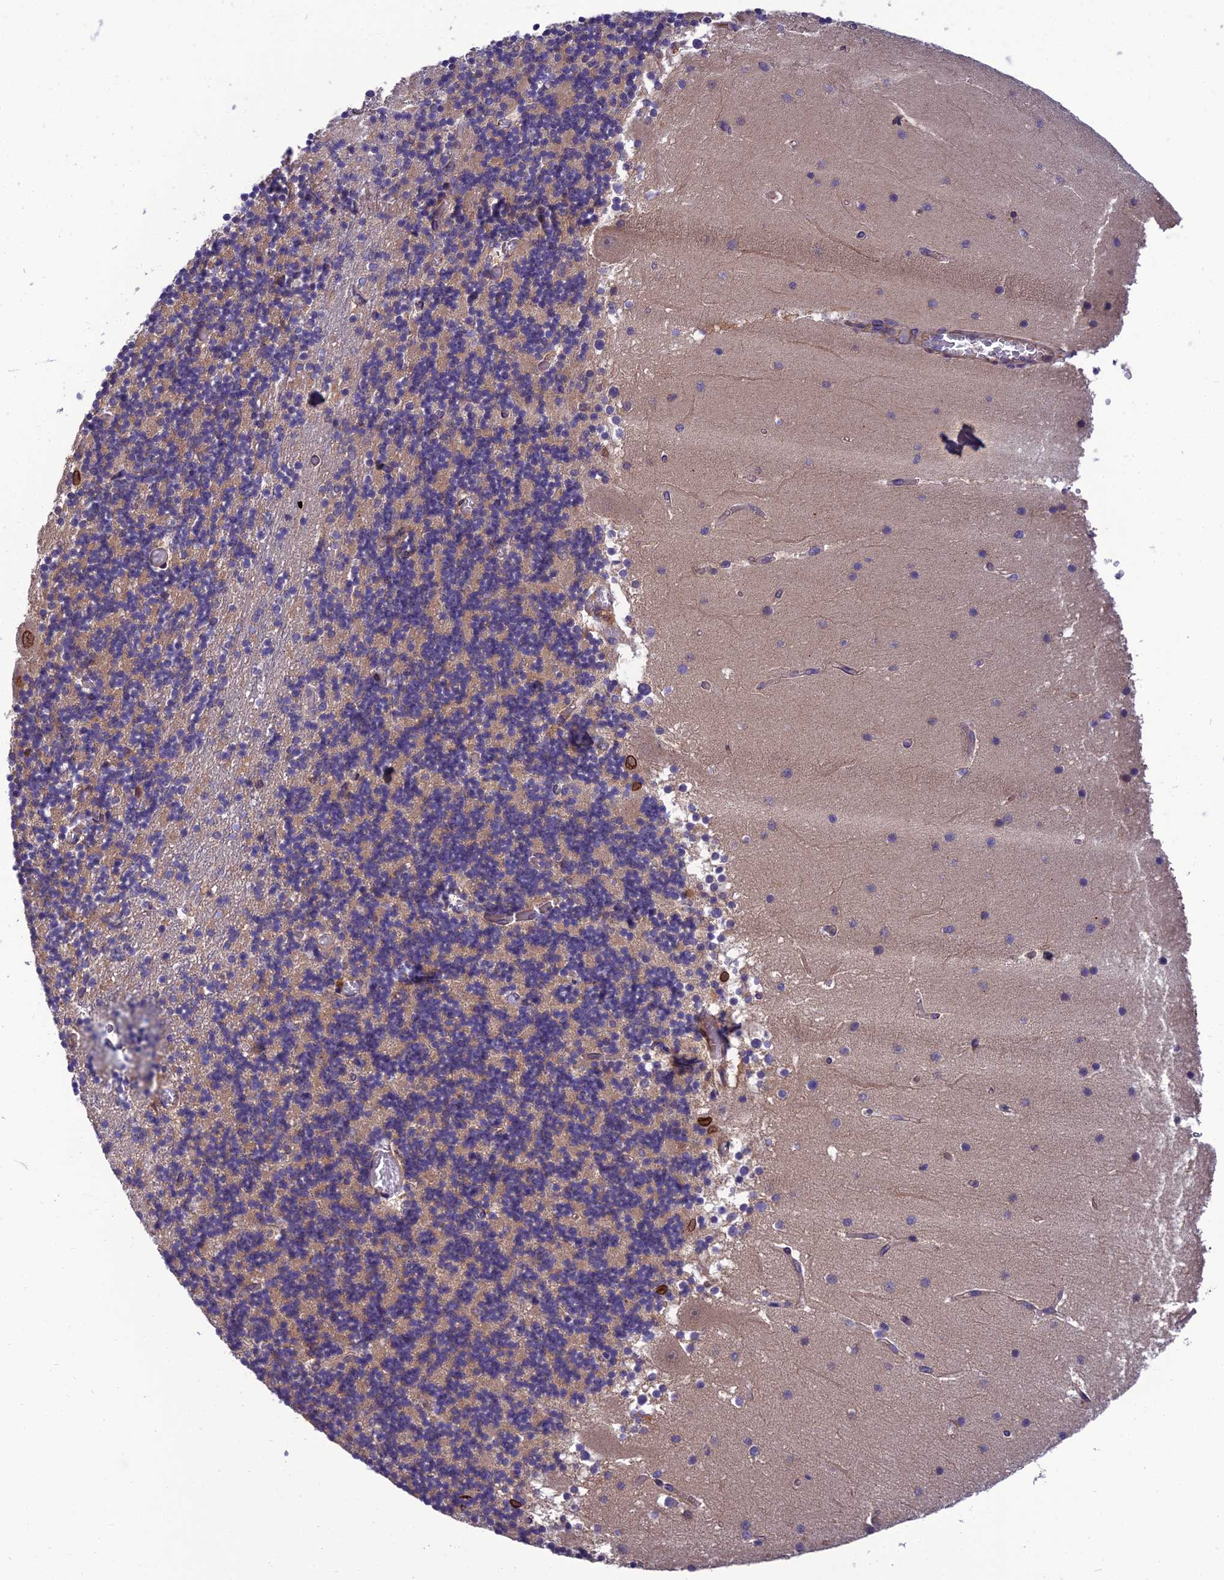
{"staining": {"intensity": "moderate", "quantity": "<25%", "location": "cytoplasmic/membranous,nuclear"}, "tissue": "cerebellum", "cell_type": "Cells in granular layer", "image_type": "normal", "snomed": [{"axis": "morphology", "description": "Normal tissue, NOS"}, {"axis": "topography", "description": "Cerebellum"}], "caption": "A low amount of moderate cytoplasmic/membranous,nuclear expression is appreciated in approximately <25% of cells in granular layer in unremarkable cerebellum.", "gene": "UMAD1", "patient": {"sex": "female", "age": 28}}